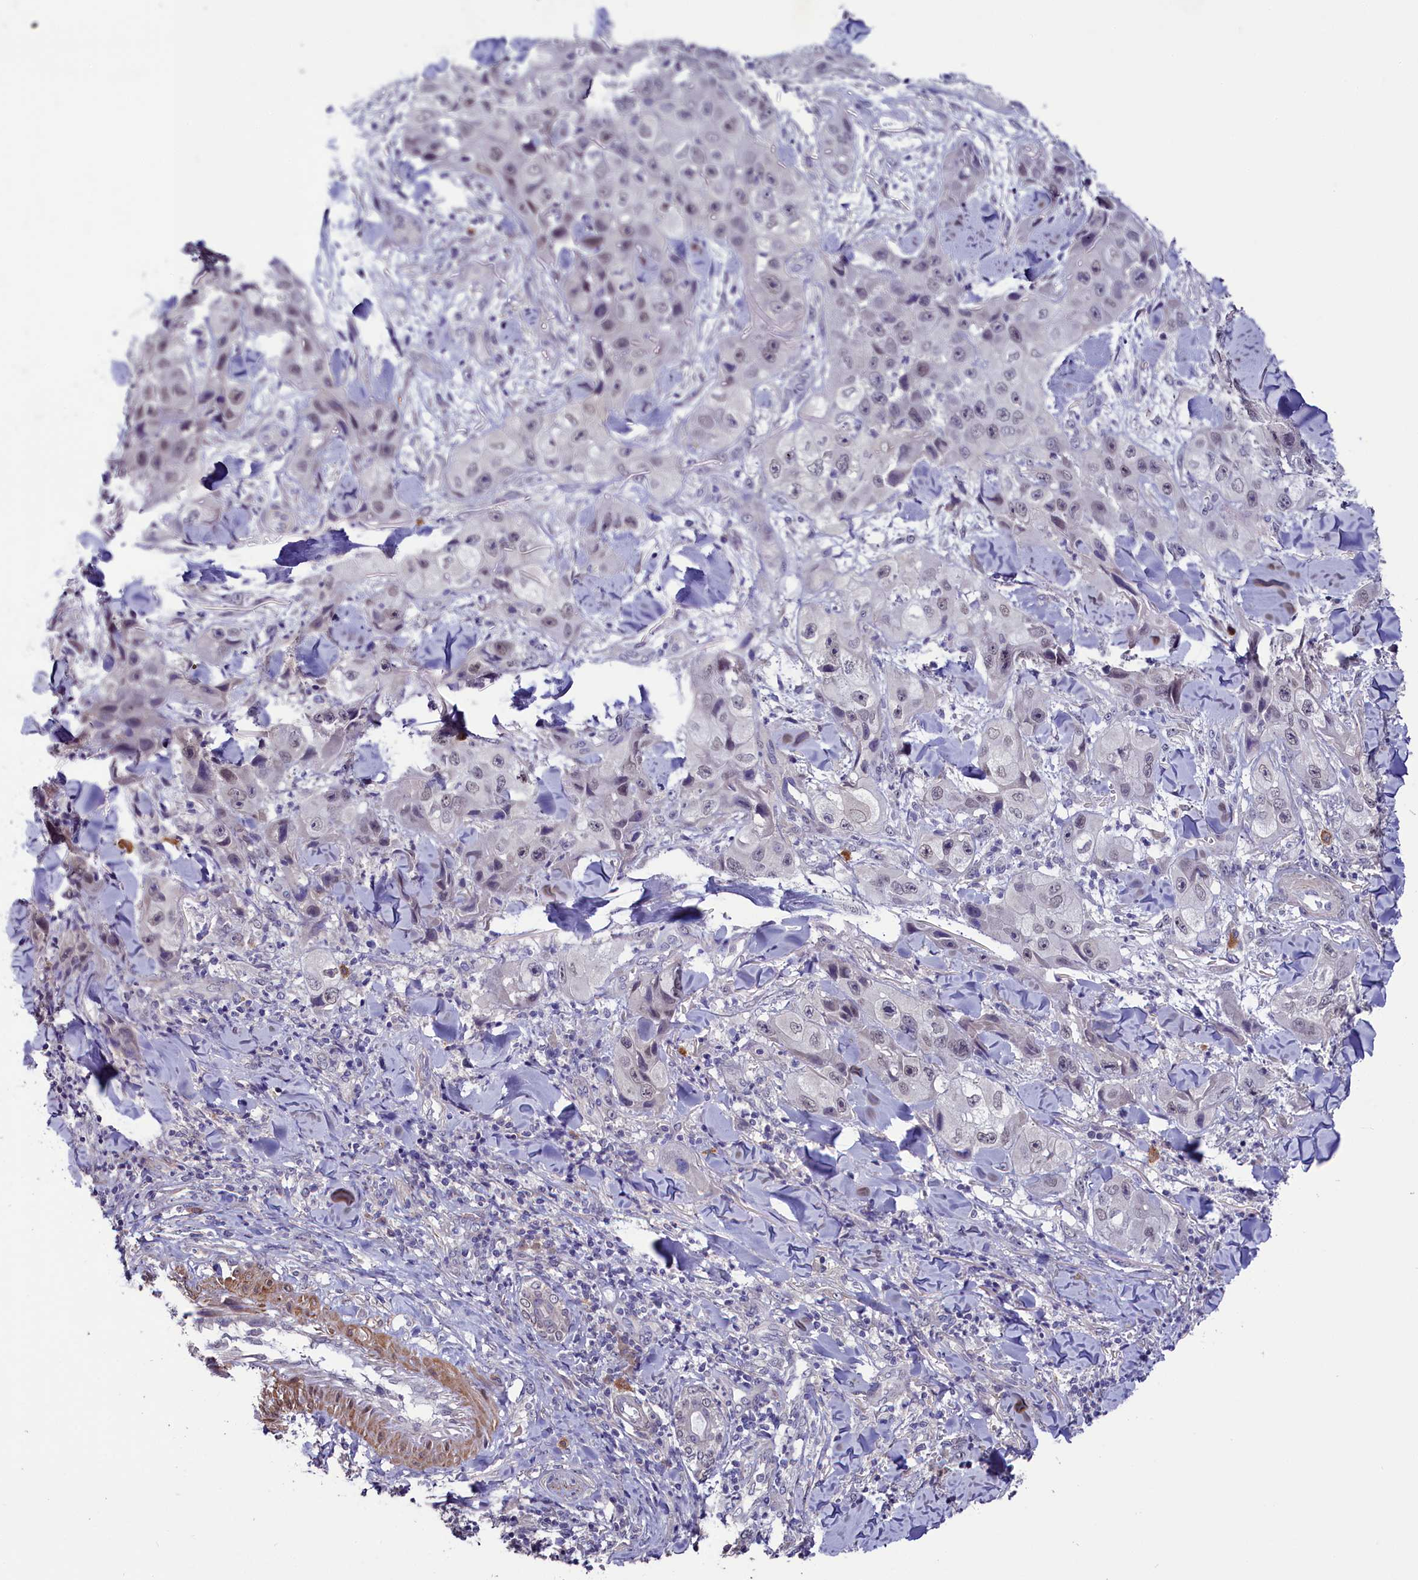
{"staining": {"intensity": "weak", "quantity": "<25%", "location": "nuclear"}, "tissue": "skin cancer", "cell_type": "Tumor cells", "image_type": "cancer", "snomed": [{"axis": "morphology", "description": "Squamous cell carcinoma, NOS"}, {"axis": "topography", "description": "Skin"}, {"axis": "topography", "description": "Subcutis"}], "caption": "There is no significant staining in tumor cells of skin cancer. The staining was performed using DAB to visualize the protein expression in brown, while the nuclei were stained in blue with hematoxylin (Magnification: 20x).", "gene": "SLC39A6", "patient": {"sex": "male", "age": 73}}